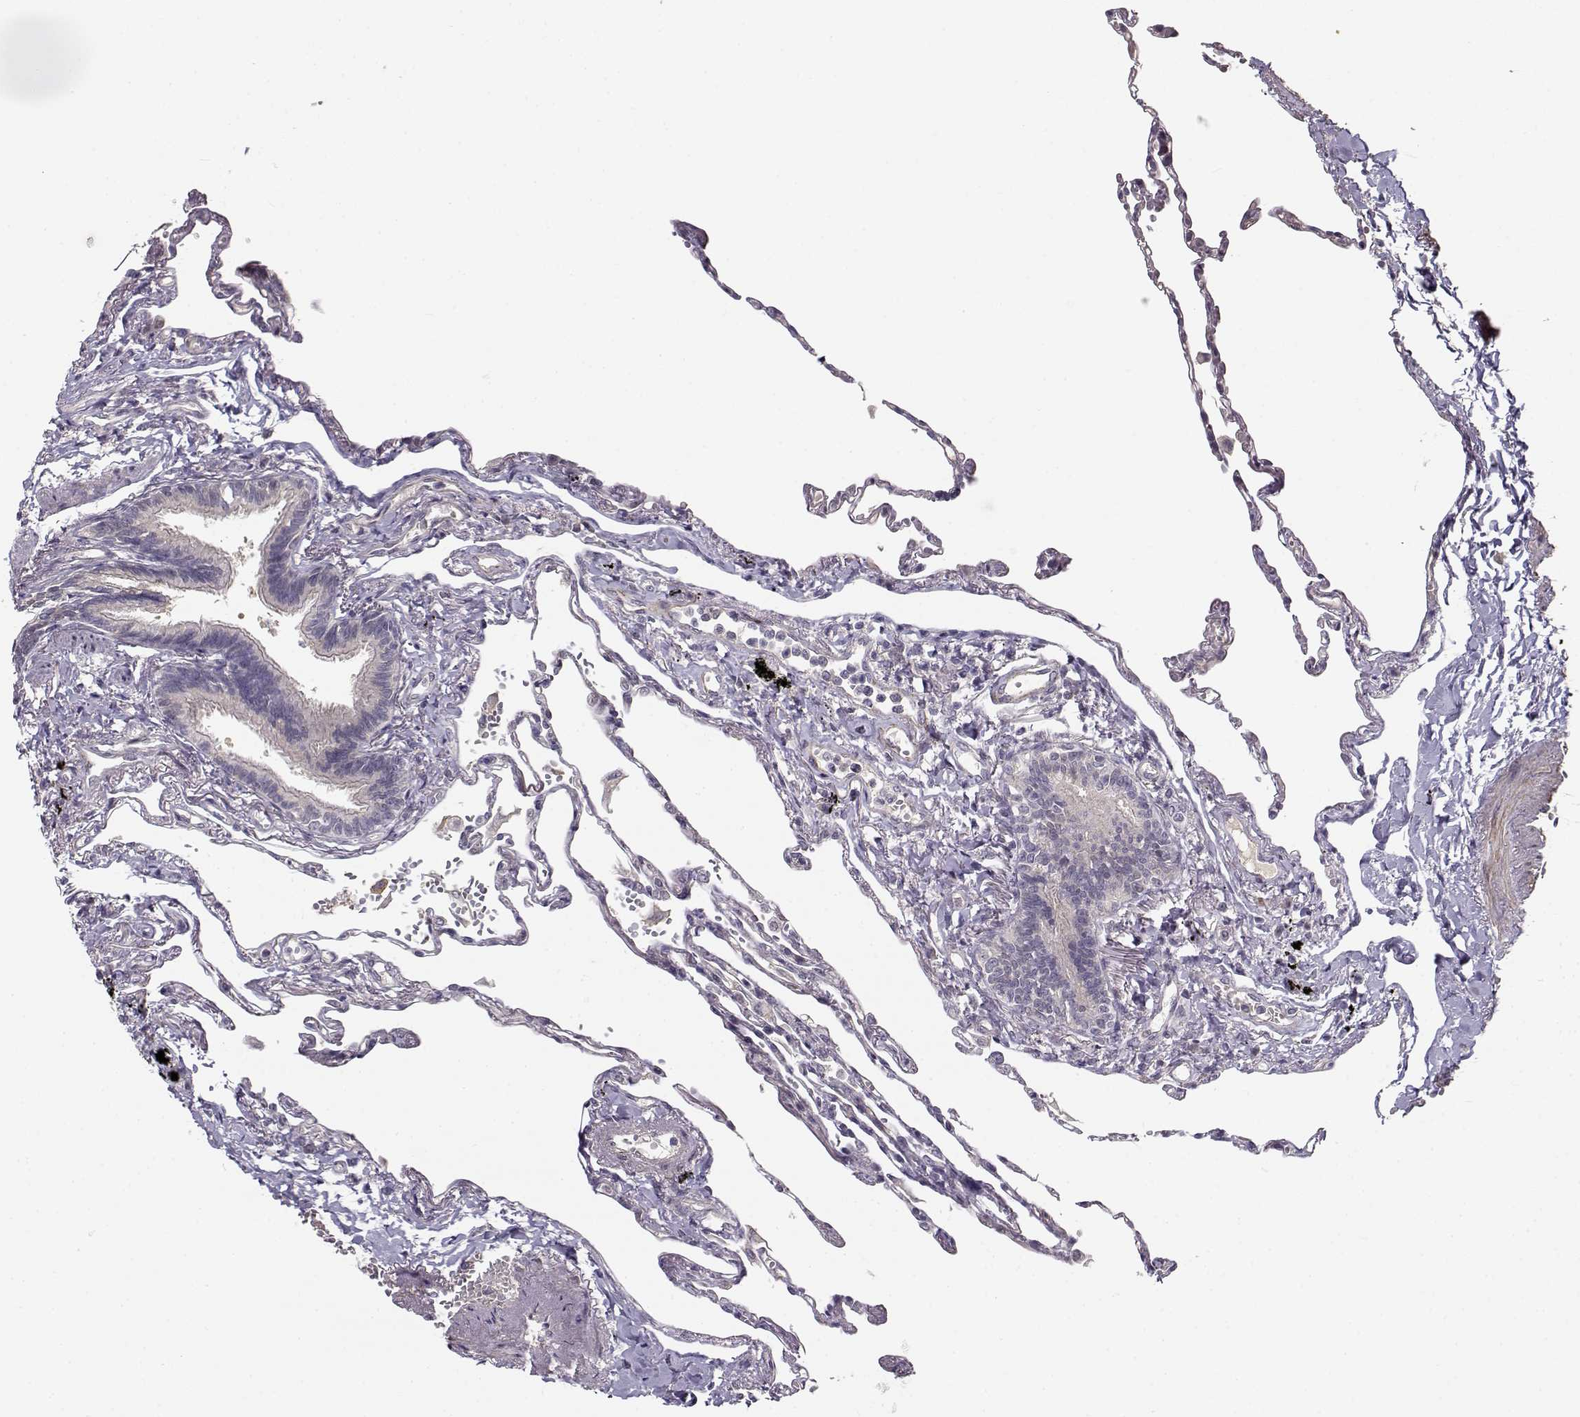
{"staining": {"intensity": "negative", "quantity": "none", "location": "none"}, "tissue": "lung", "cell_type": "Alveolar cells", "image_type": "normal", "snomed": [{"axis": "morphology", "description": "Normal tissue, NOS"}, {"axis": "topography", "description": "Lung"}], "caption": "Image shows no significant protein staining in alveolar cells of benign lung. (DAB (3,3'-diaminobenzidine) immunohistochemistry (IHC) visualized using brightfield microscopy, high magnification).", "gene": "RGS9BP", "patient": {"sex": "male", "age": 78}}